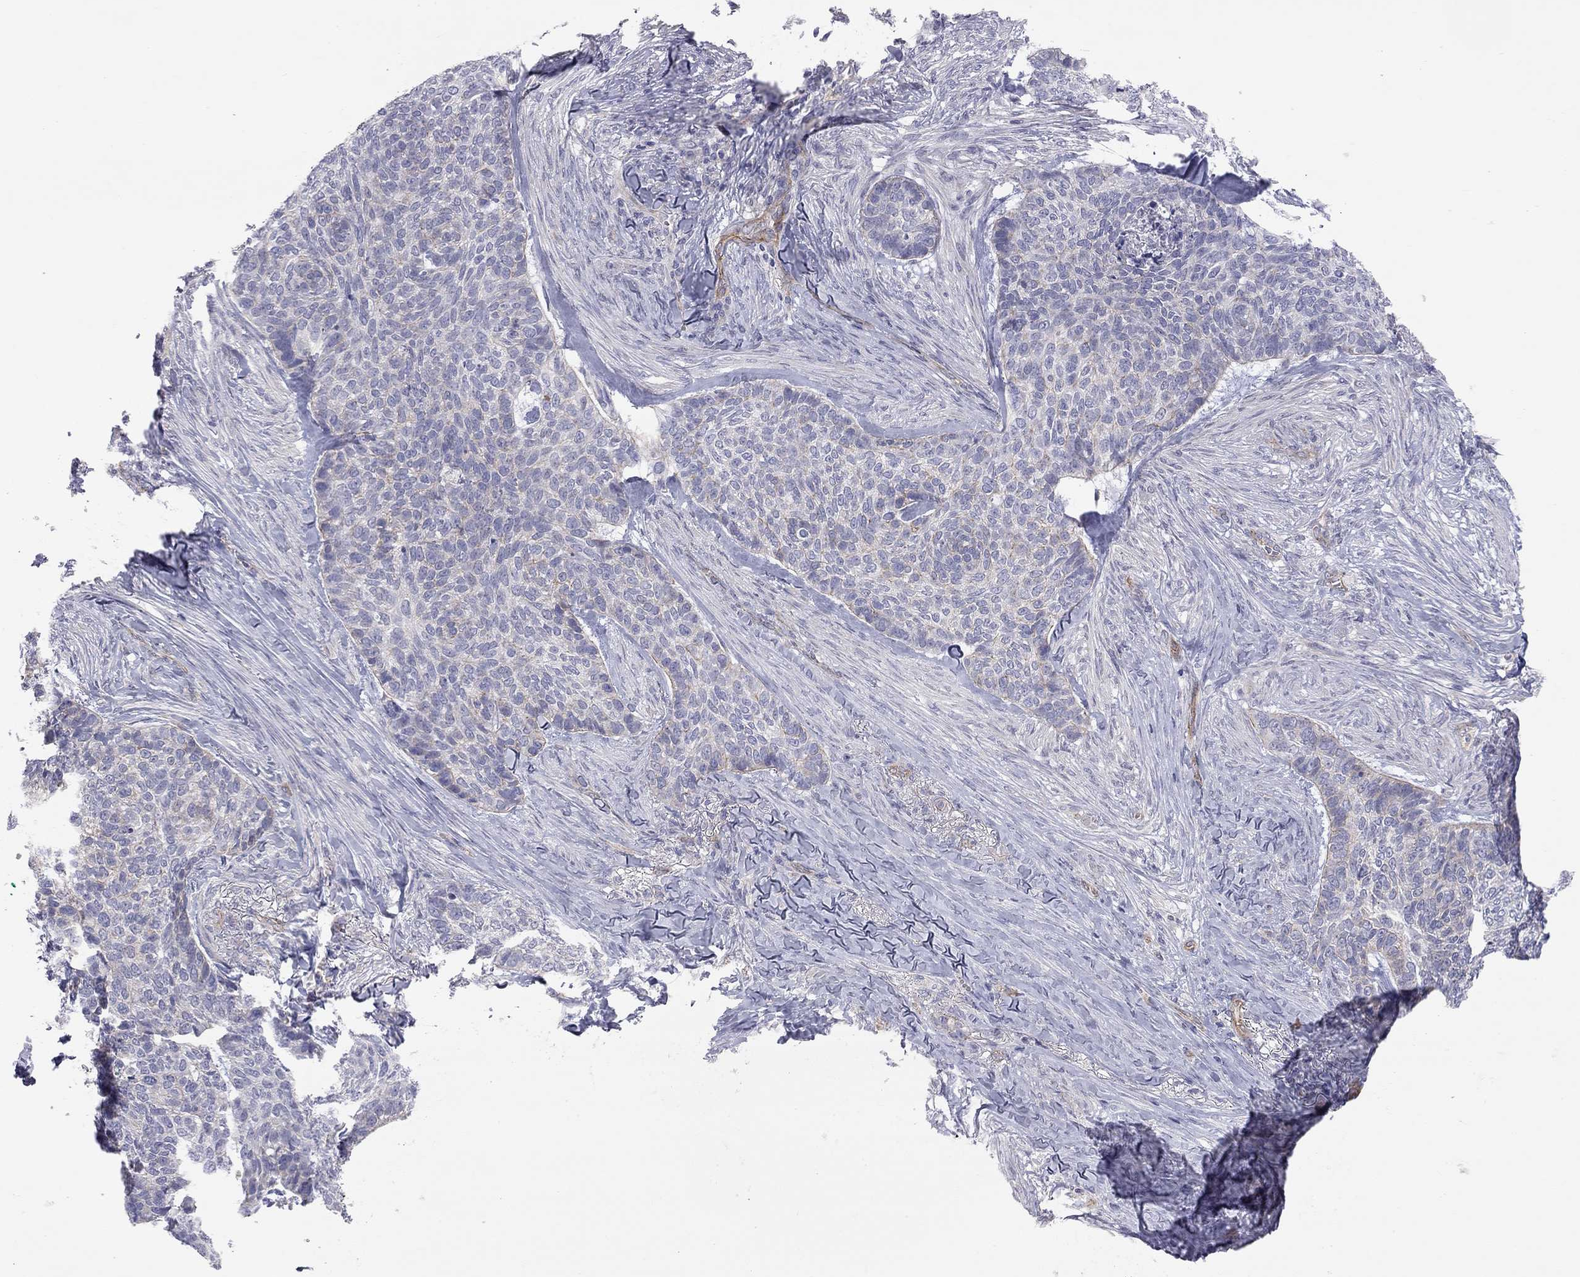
{"staining": {"intensity": "moderate", "quantity": "<25%", "location": "cytoplasmic/membranous"}, "tissue": "skin cancer", "cell_type": "Tumor cells", "image_type": "cancer", "snomed": [{"axis": "morphology", "description": "Basal cell carcinoma"}, {"axis": "topography", "description": "Skin"}], "caption": "Immunohistochemistry photomicrograph of human skin cancer (basal cell carcinoma) stained for a protein (brown), which exhibits low levels of moderate cytoplasmic/membranous expression in about <25% of tumor cells.", "gene": "GPRC5B", "patient": {"sex": "female", "age": 69}}